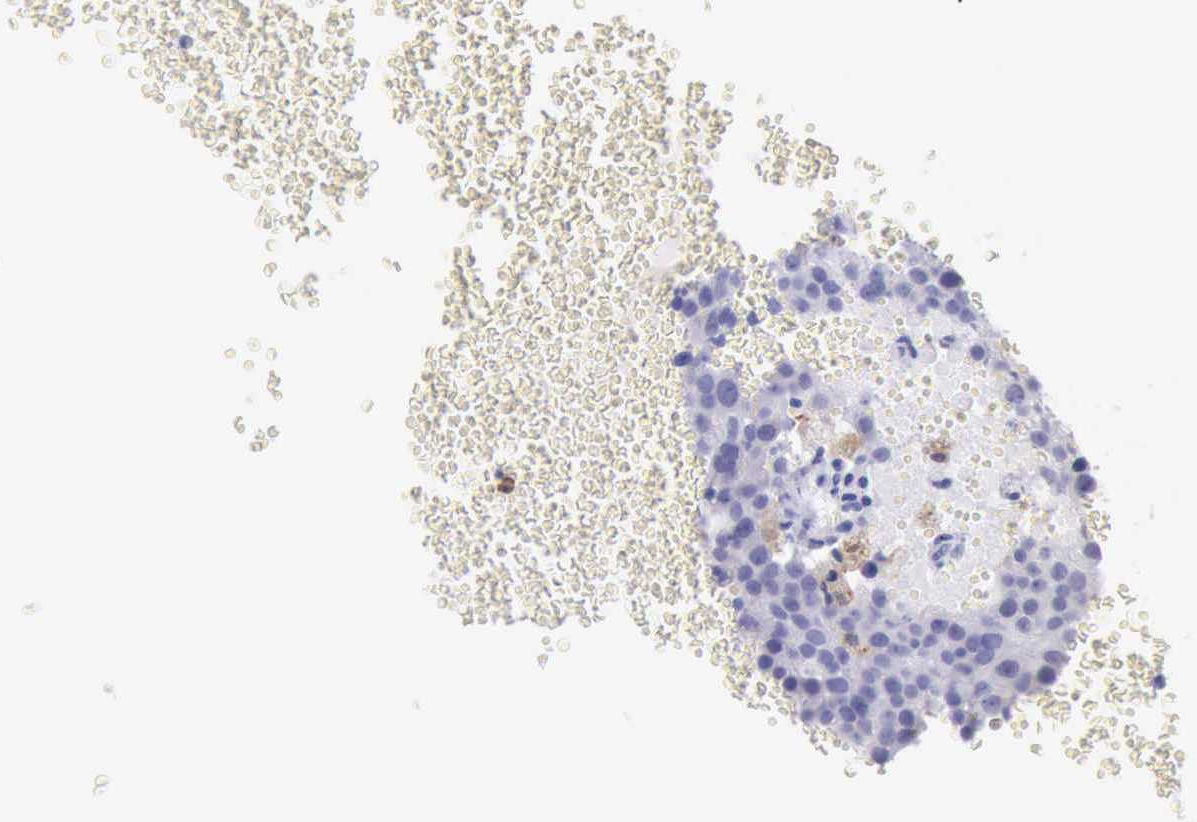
{"staining": {"intensity": "negative", "quantity": "none", "location": "none"}, "tissue": "testis cancer", "cell_type": "Tumor cells", "image_type": "cancer", "snomed": [{"axis": "morphology", "description": "Seminoma, NOS"}, {"axis": "topography", "description": "Testis"}], "caption": "Immunohistochemical staining of human testis cancer shows no significant positivity in tumor cells.", "gene": "CSTA", "patient": {"sex": "male", "age": 71}}